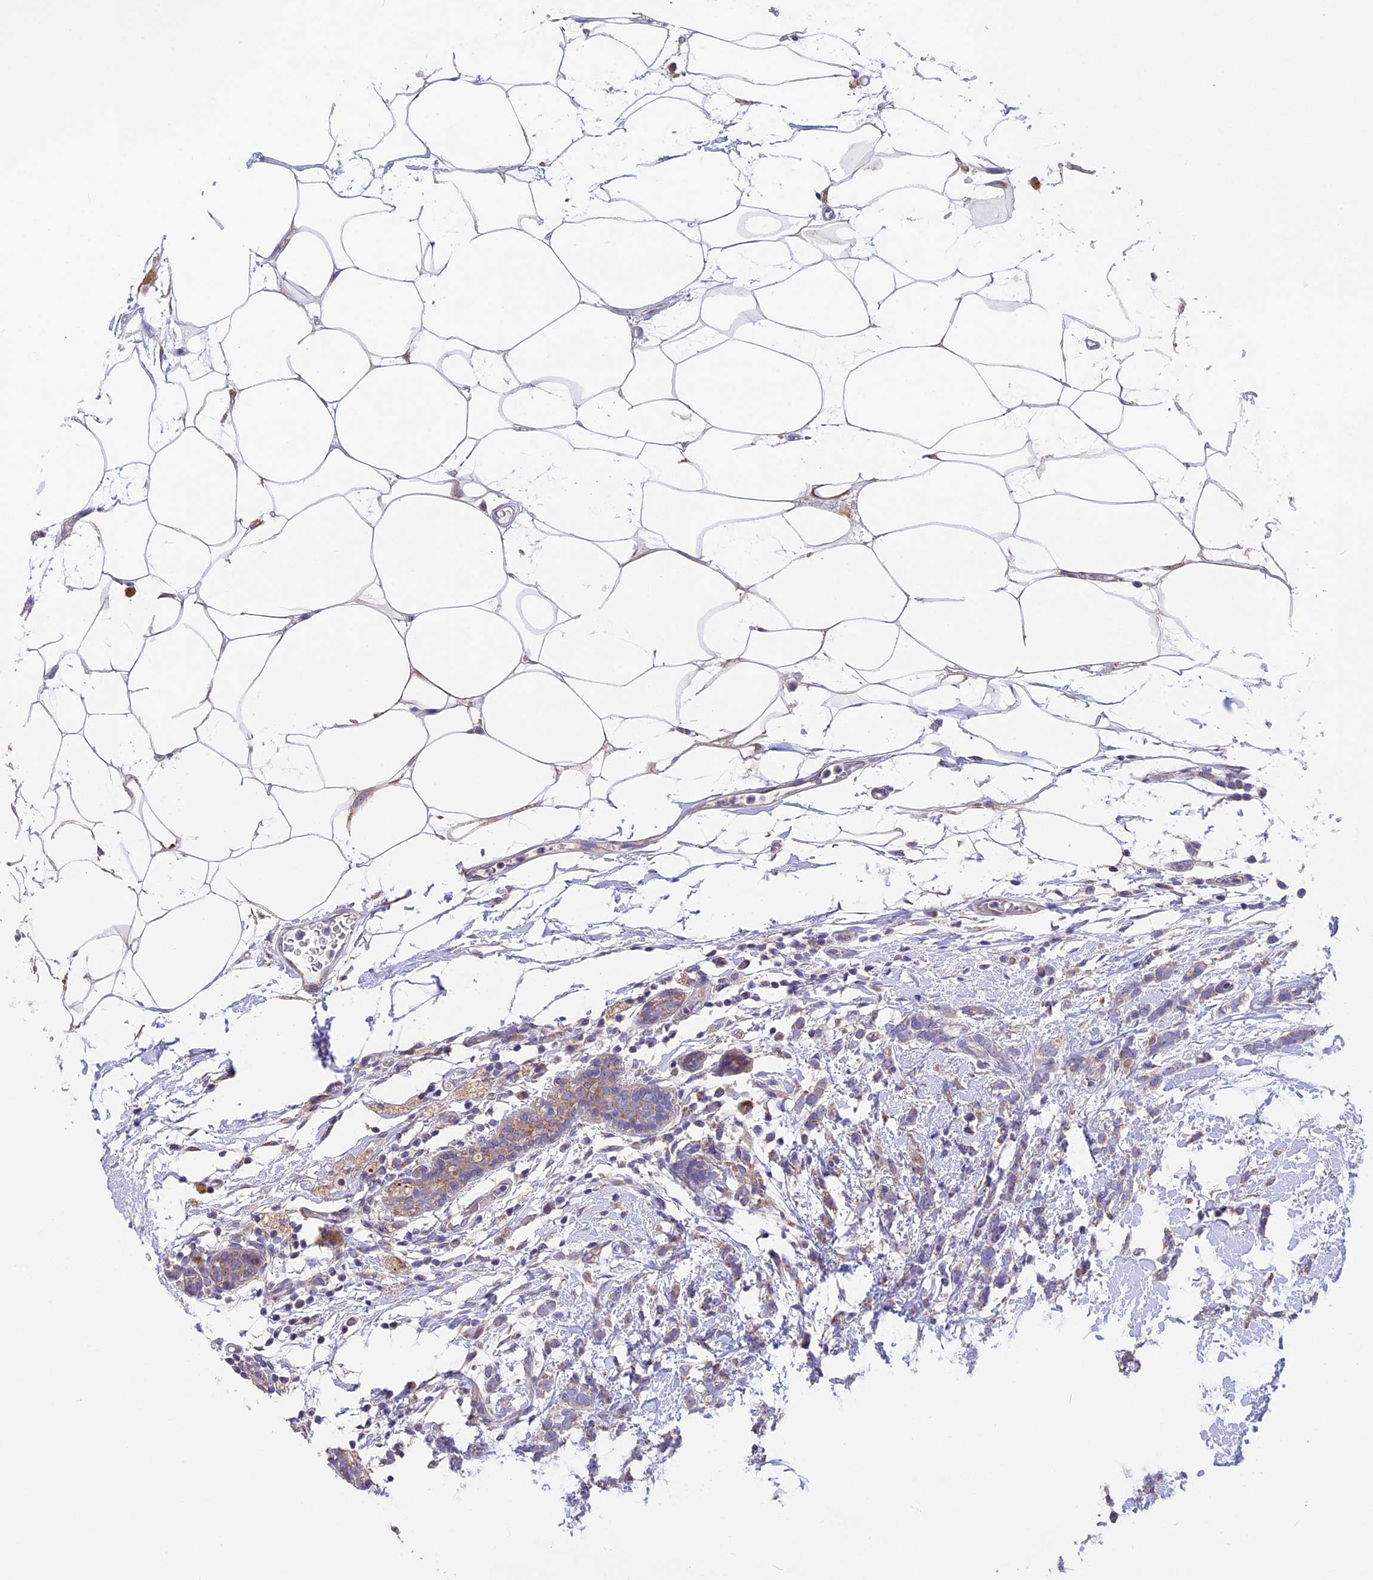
{"staining": {"intensity": "weak", "quantity": "<25%", "location": "cytoplasmic/membranous"}, "tissue": "breast cancer", "cell_type": "Tumor cells", "image_type": "cancer", "snomed": [{"axis": "morphology", "description": "Lobular carcinoma"}, {"axis": "topography", "description": "Breast"}], "caption": "Protein analysis of breast lobular carcinoma reveals no significant expression in tumor cells. (DAB (3,3'-diaminobenzidine) IHC, high magnification).", "gene": "CYP2U1", "patient": {"sex": "female", "age": 58}}